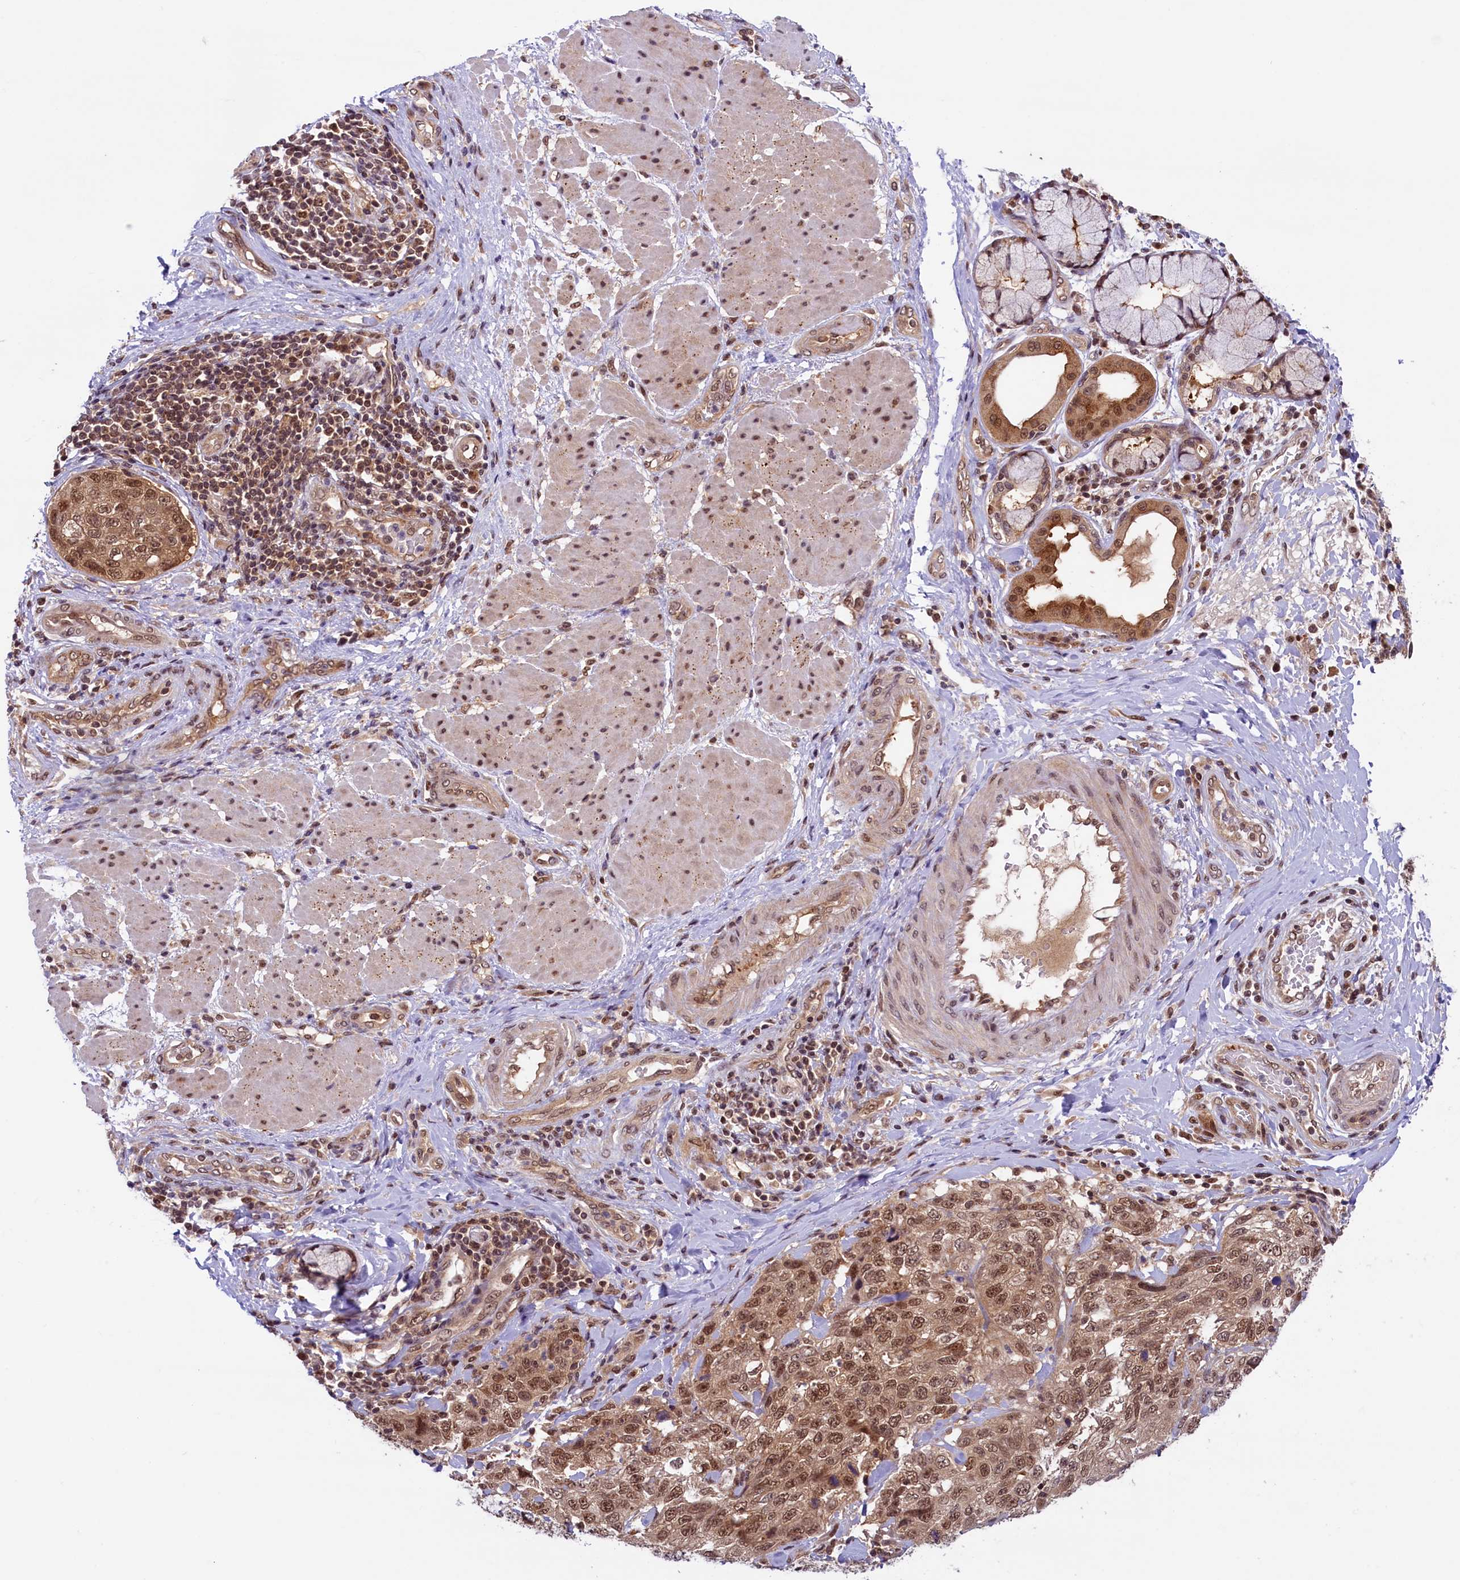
{"staining": {"intensity": "moderate", "quantity": ">75%", "location": "cytoplasmic/membranous,nuclear"}, "tissue": "stomach cancer", "cell_type": "Tumor cells", "image_type": "cancer", "snomed": [{"axis": "morphology", "description": "Adenocarcinoma, NOS"}, {"axis": "topography", "description": "Stomach"}], "caption": "Stomach cancer (adenocarcinoma) stained for a protein (brown) exhibits moderate cytoplasmic/membranous and nuclear positive positivity in approximately >75% of tumor cells.", "gene": "SLC7A6OS", "patient": {"sex": "male", "age": 48}}